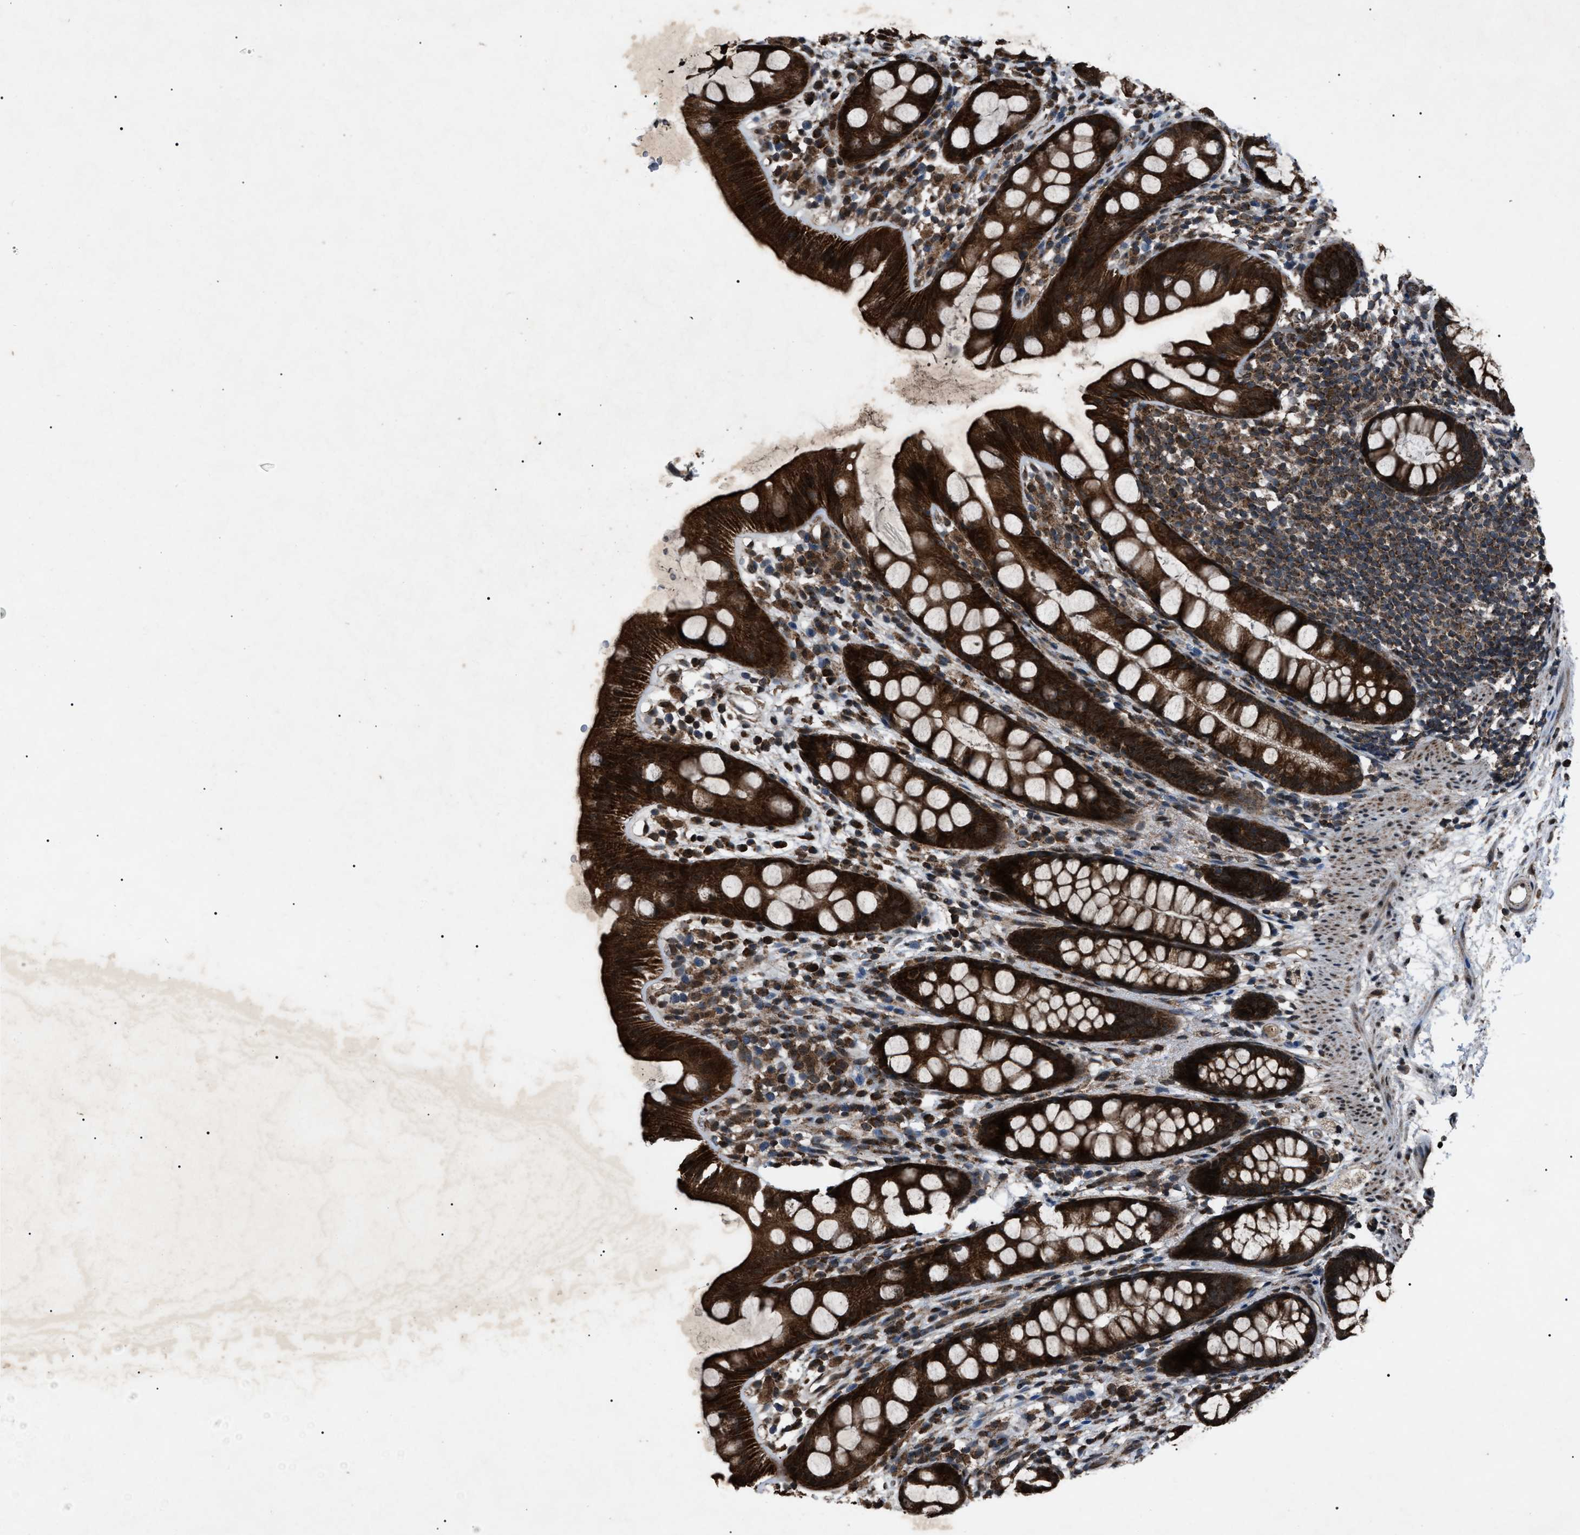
{"staining": {"intensity": "strong", "quantity": ">75%", "location": "cytoplasmic/membranous,nuclear"}, "tissue": "rectum", "cell_type": "Glandular cells", "image_type": "normal", "snomed": [{"axis": "morphology", "description": "Normal tissue, NOS"}, {"axis": "topography", "description": "Rectum"}], "caption": "Immunohistochemical staining of unremarkable rectum reveals high levels of strong cytoplasmic/membranous,nuclear positivity in about >75% of glandular cells.", "gene": "ZFAND2A", "patient": {"sex": "female", "age": 65}}